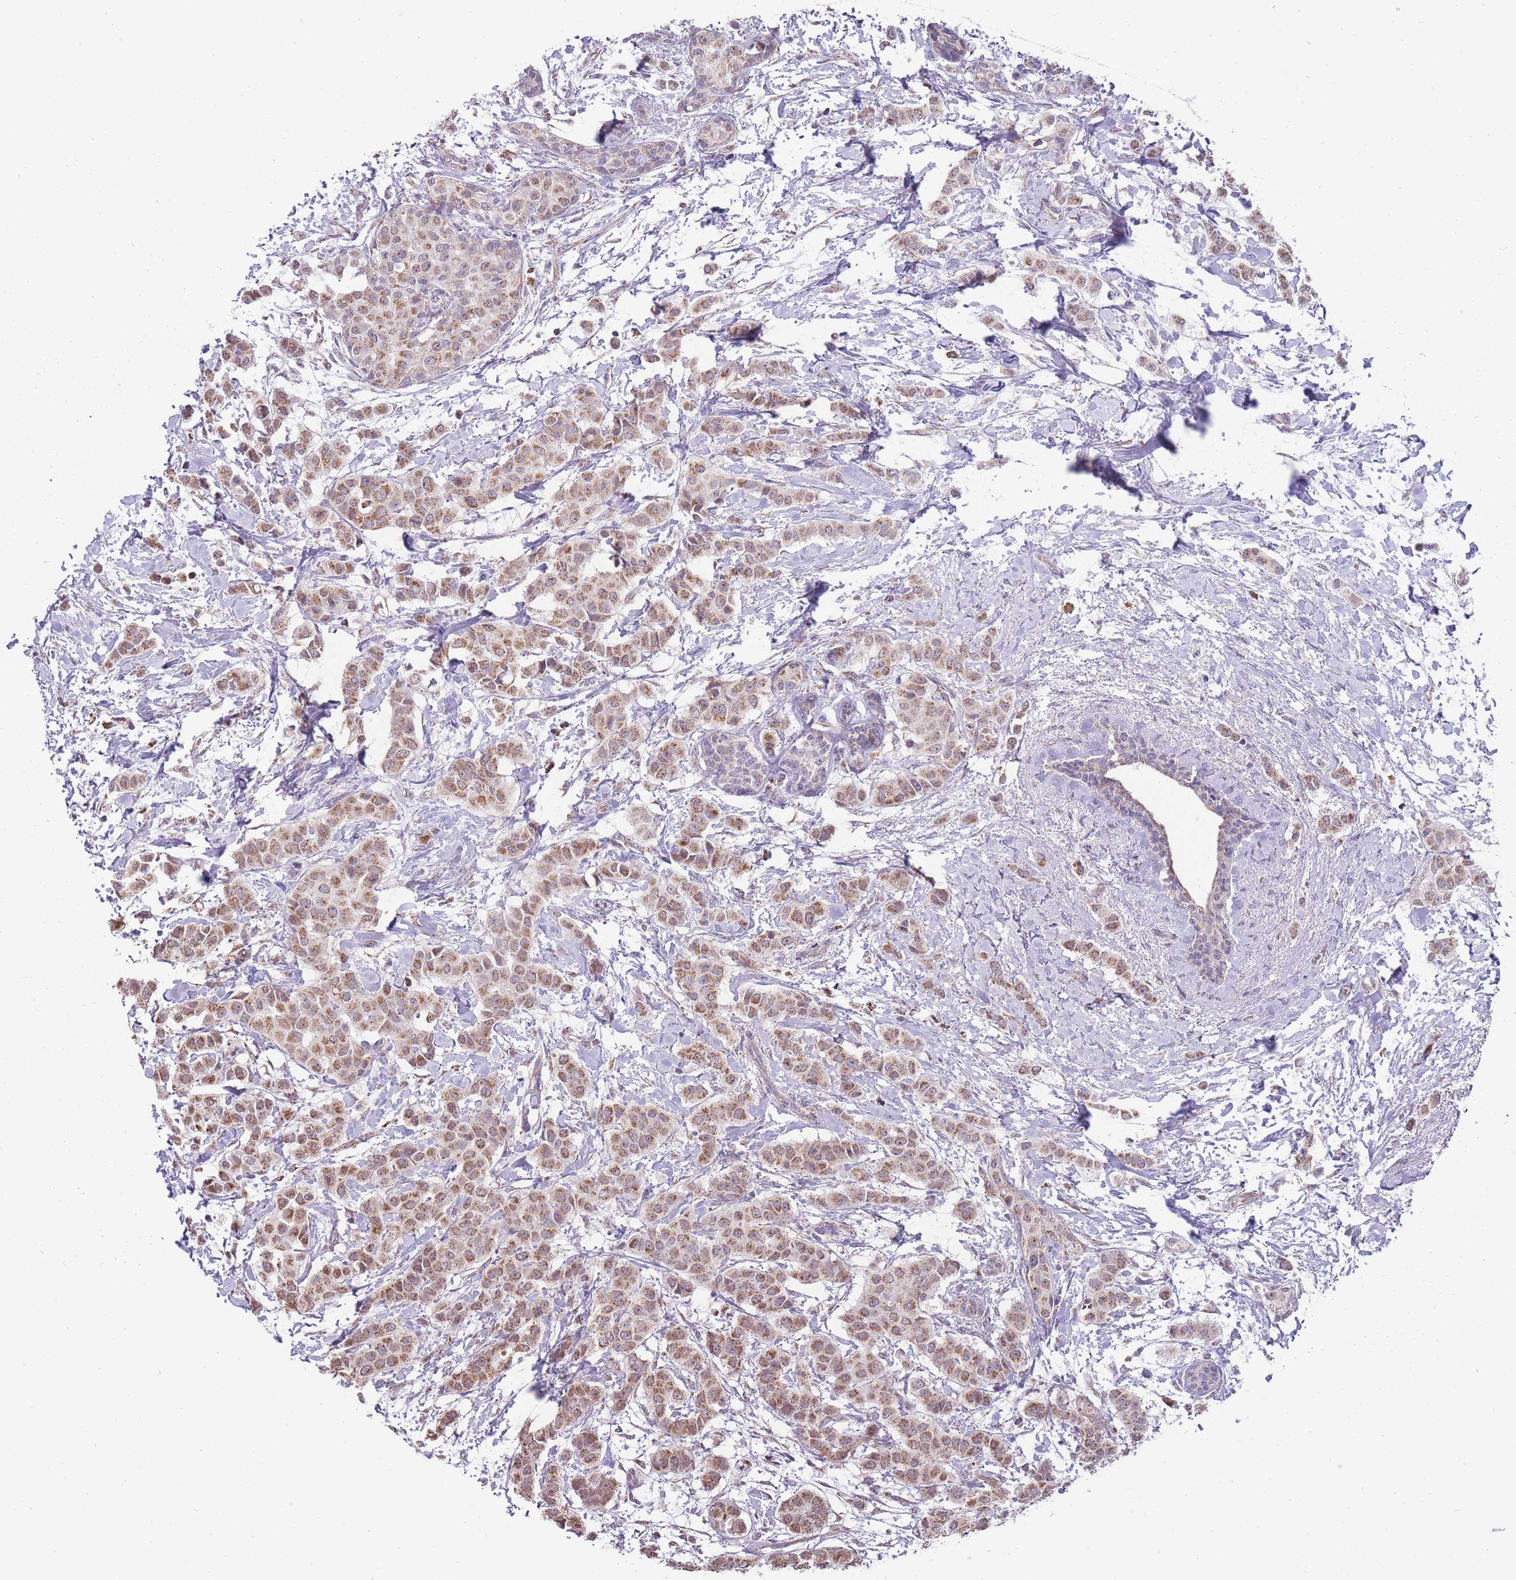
{"staining": {"intensity": "moderate", "quantity": ">75%", "location": "cytoplasmic/membranous"}, "tissue": "breast cancer", "cell_type": "Tumor cells", "image_type": "cancer", "snomed": [{"axis": "morphology", "description": "Duct carcinoma"}, {"axis": "topography", "description": "Breast"}], "caption": "Immunohistochemistry (IHC) of human breast infiltrating ductal carcinoma reveals medium levels of moderate cytoplasmic/membranous expression in about >75% of tumor cells.", "gene": "NELL1", "patient": {"sex": "female", "age": 40}}